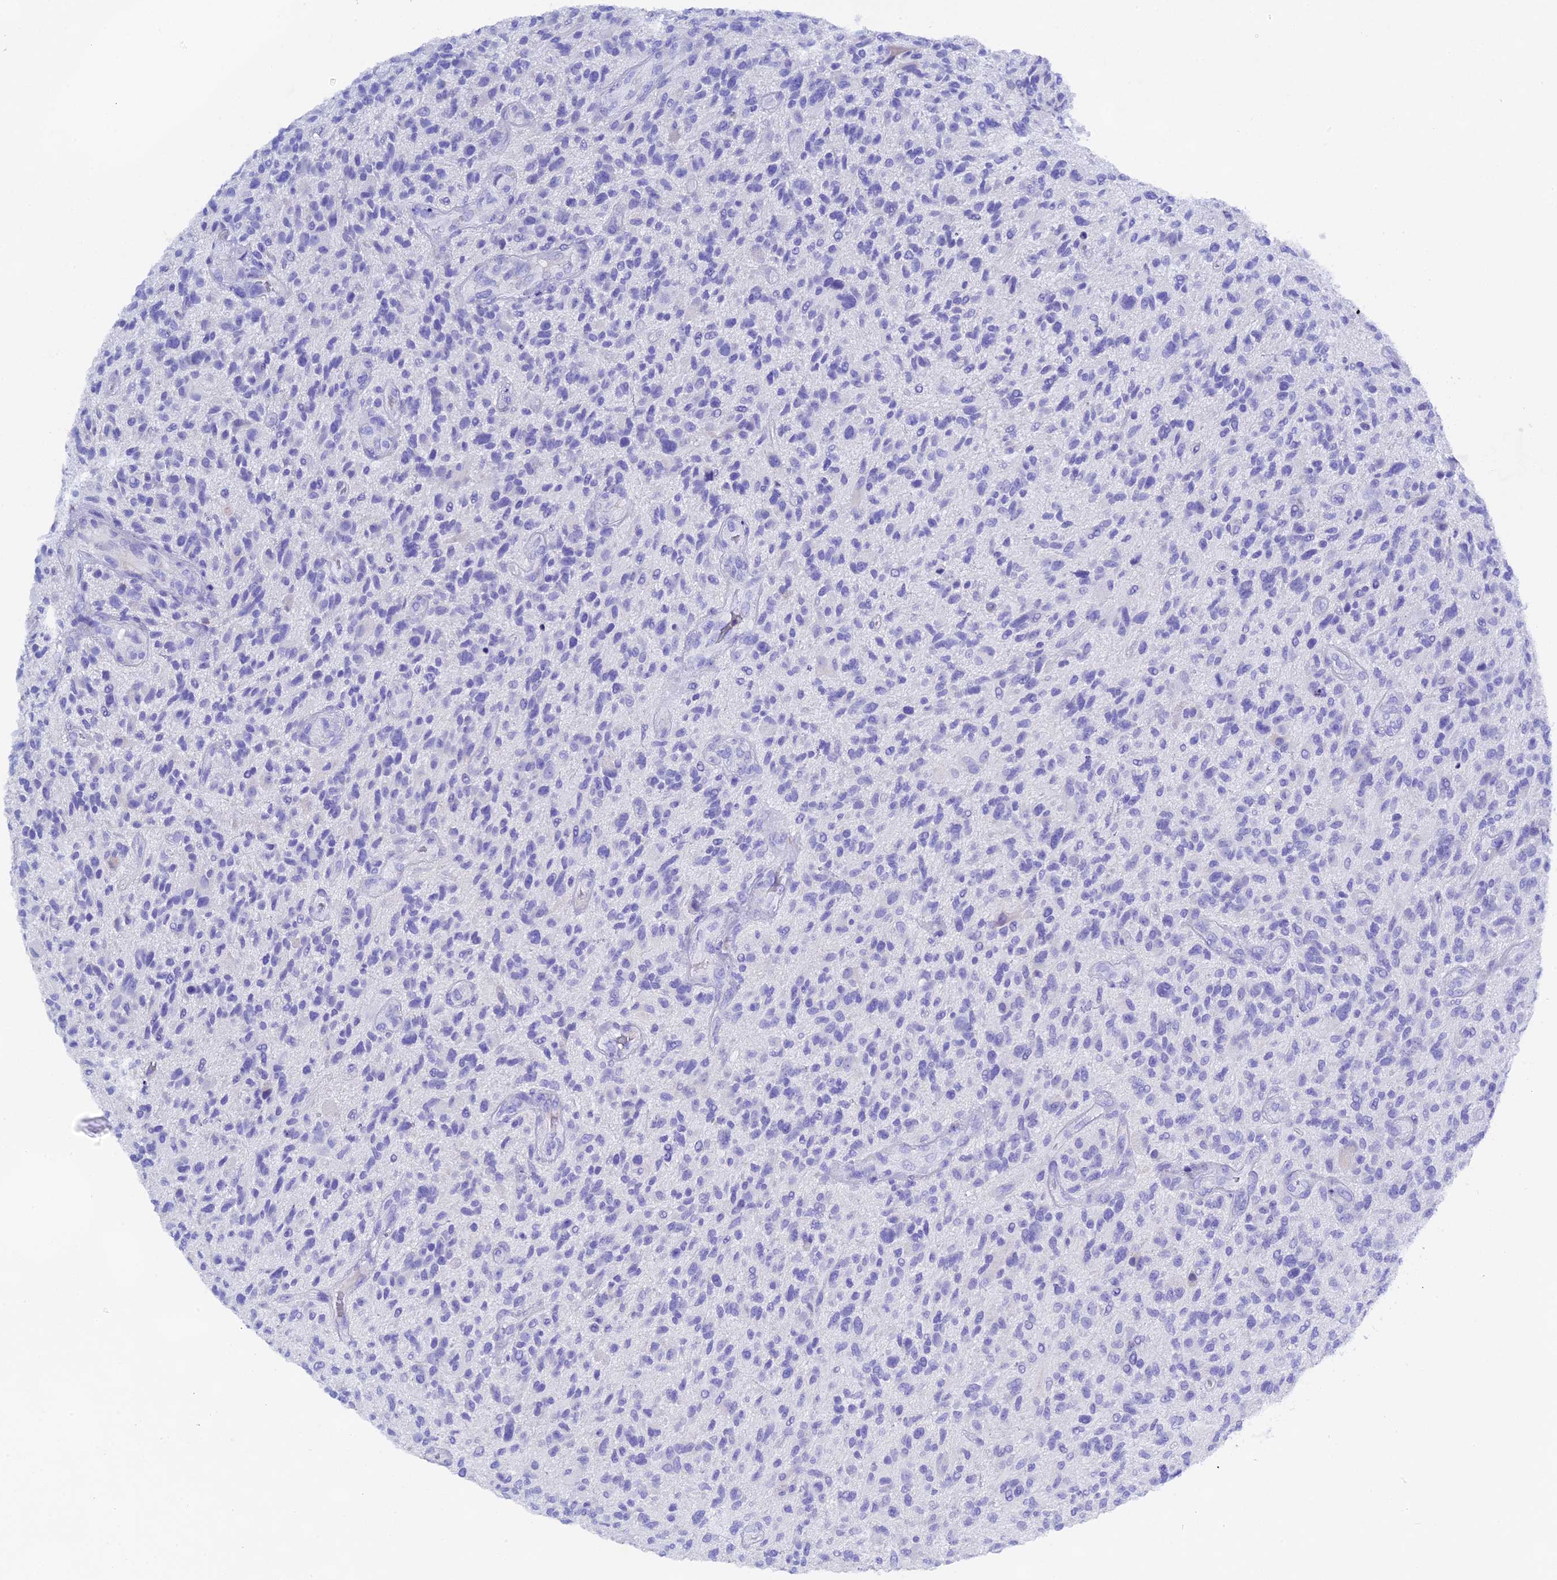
{"staining": {"intensity": "negative", "quantity": "none", "location": "none"}, "tissue": "glioma", "cell_type": "Tumor cells", "image_type": "cancer", "snomed": [{"axis": "morphology", "description": "Glioma, malignant, High grade"}, {"axis": "topography", "description": "Brain"}], "caption": "Photomicrograph shows no significant protein expression in tumor cells of malignant glioma (high-grade).", "gene": "FKBP11", "patient": {"sex": "male", "age": 47}}